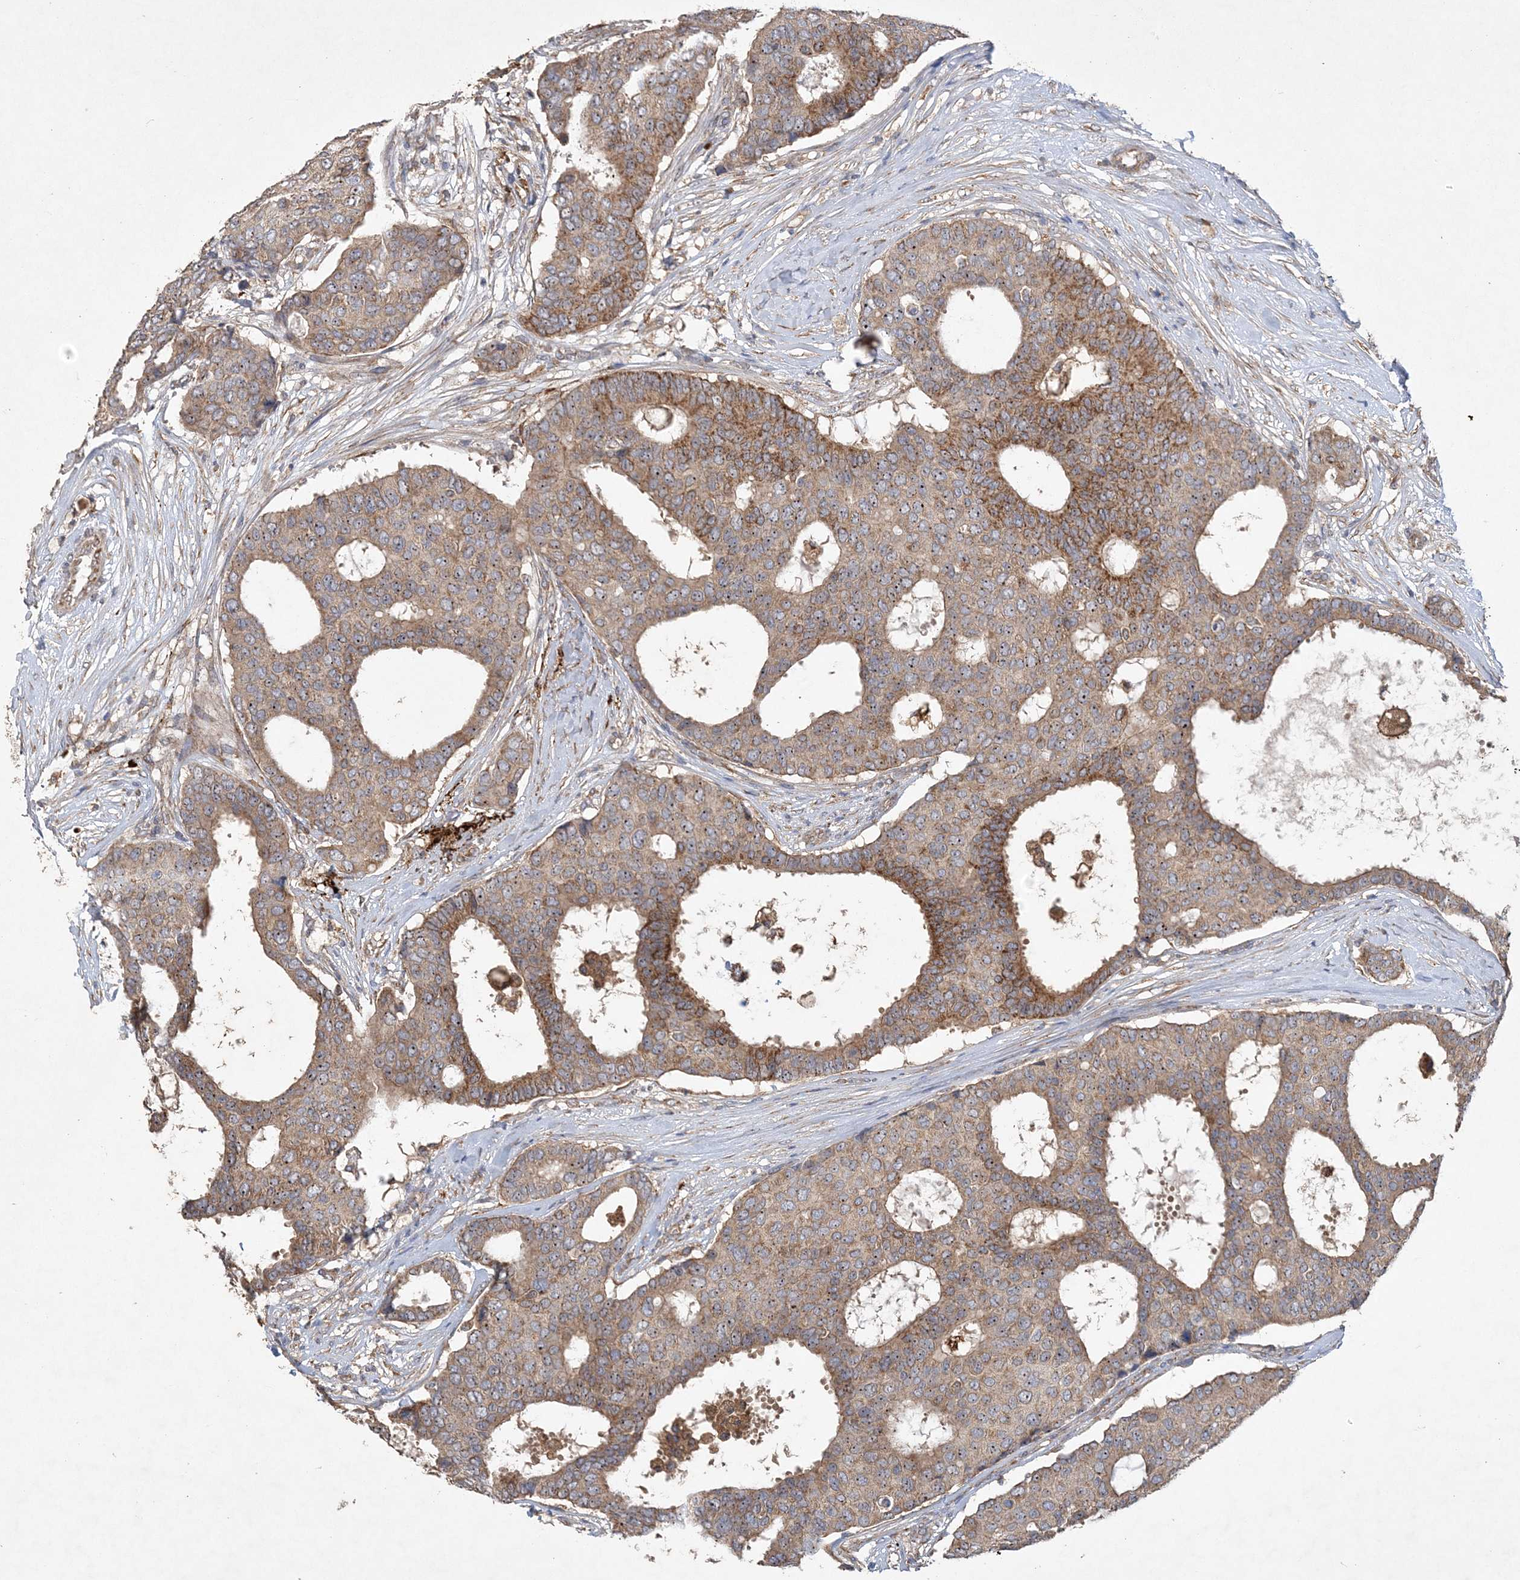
{"staining": {"intensity": "moderate", "quantity": ">75%", "location": "cytoplasmic/membranous,nuclear"}, "tissue": "breast cancer", "cell_type": "Tumor cells", "image_type": "cancer", "snomed": [{"axis": "morphology", "description": "Duct carcinoma"}, {"axis": "topography", "description": "Breast"}], "caption": "Moderate cytoplasmic/membranous and nuclear expression is seen in approximately >75% of tumor cells in breast cancer.", "gene": "FEZ2", "patient": {"sex": "female", "age": 75}}